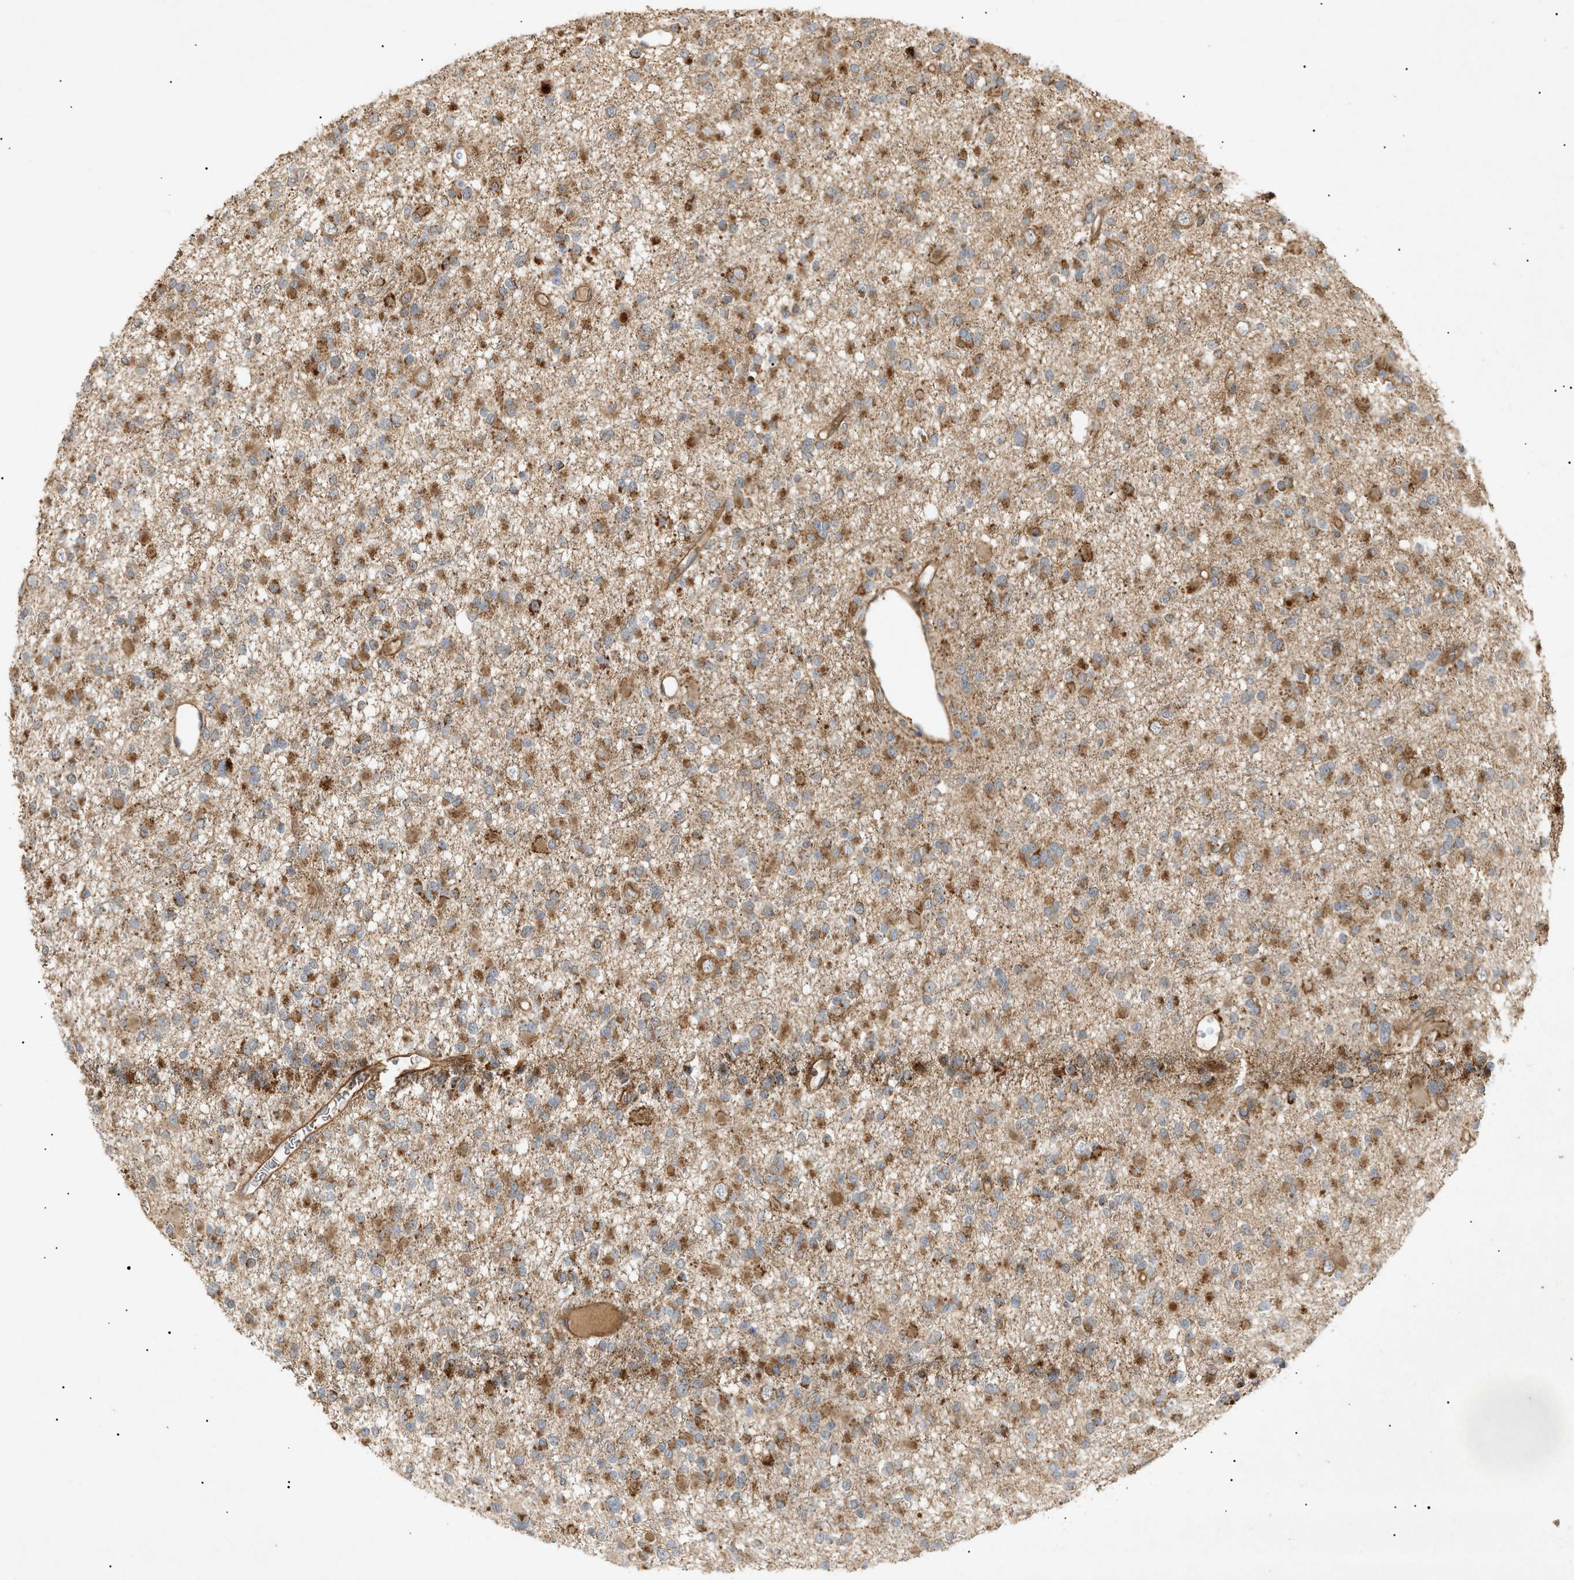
{"staining": {"intensity": "moderate", "quantity": ">75%", "location": "cytoplasmic/membranous"}, "tissue": "glioma", "cell_type": "Tumor cells", "image_type": "cancer", "snomed": [{"axis": "morphology", "description": "Glioma, malignant, Low grade"}, {"axis": "topography", "description": "Brain"}], "caption": "High-magnification brightfield microscopy of glioma stained with DAB (brown) and counterstained with hematoxylin (blue). tumor cells exhibit moderate cytoplasmic/membranous expression is identified in about>75% of cells.", "gene": "MTCH1", "patient": {"sex": "female", "age": 22}}